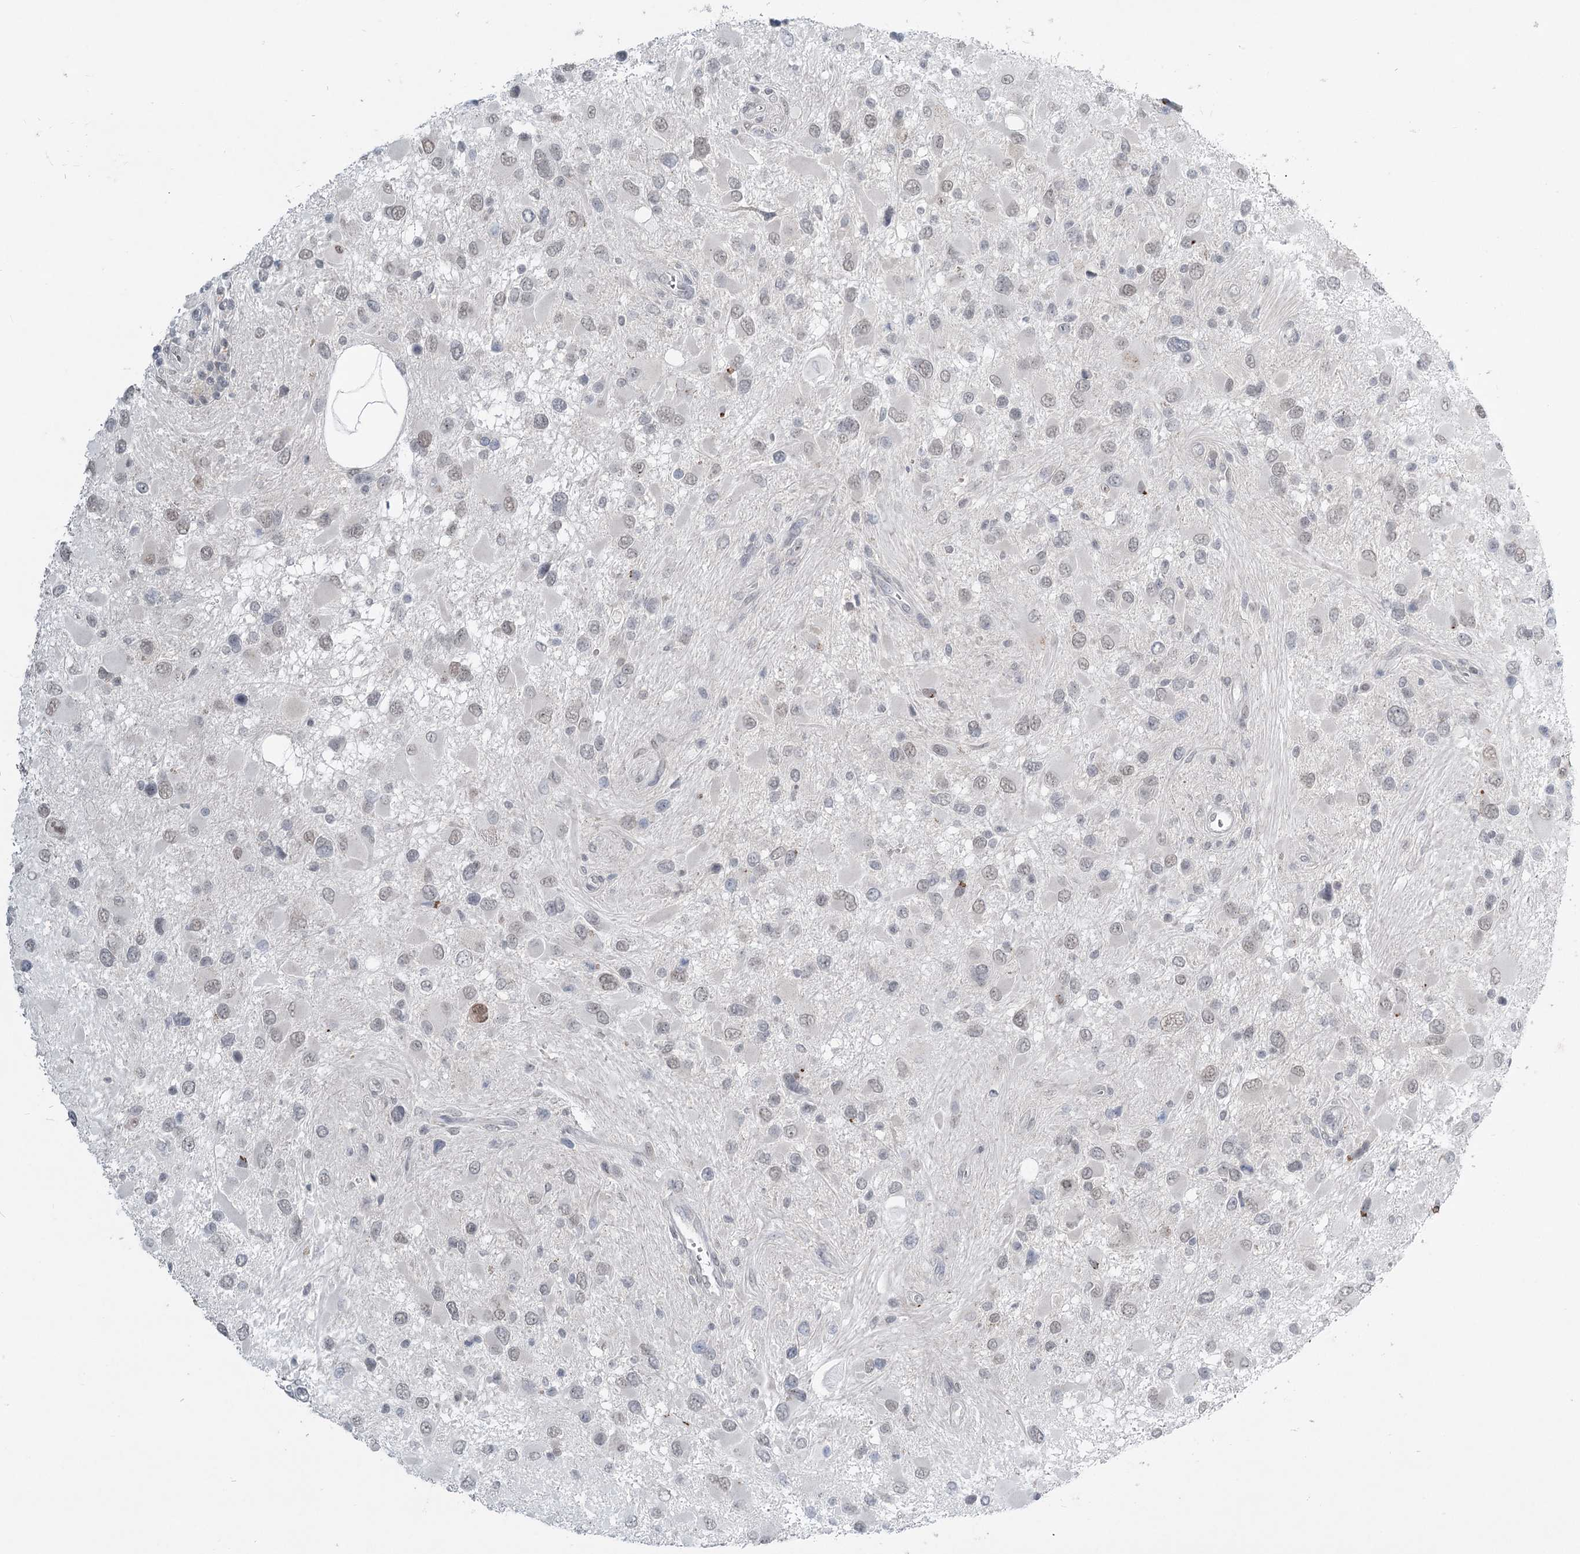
{"staining": {"intensity": "negative", "quantity": "none", "location": "none"}, "tissue": "glioma", "cell_type": "Tumor cells", "image_type": "cancer", "snomed": [{"axis": "morphology", "description": "Glioma, malignant, High grade"}, {"axis": "topography", "description": "Brain"}], "caption": "The image demonstrates no significant staining in tumor cells of glioma.", "gene": "TMEM70", "patient": {"sex": "male", "age": 53}}